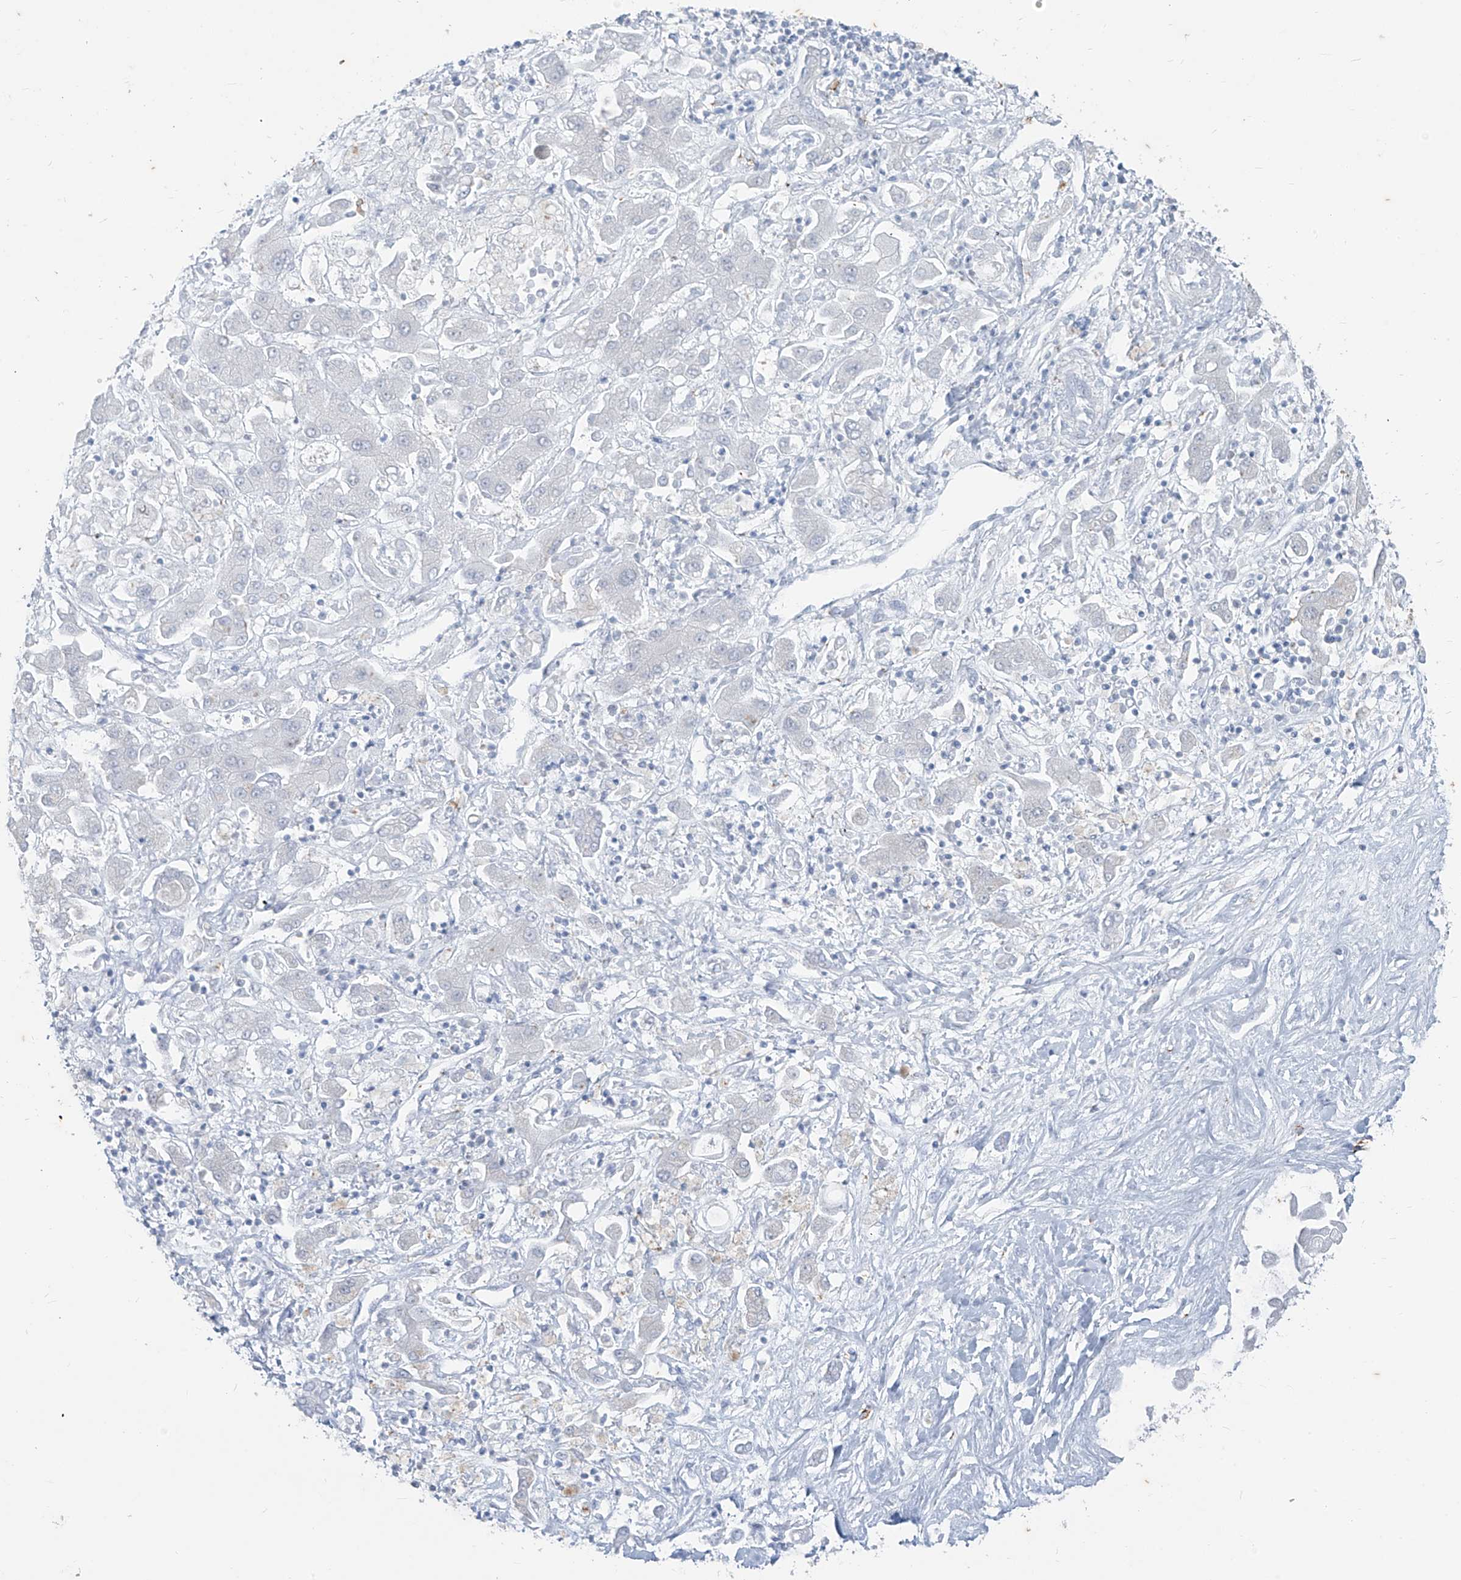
{"staining": {"intensity": "negative", "quantity": "none", "location": "none"}, "tissue": "liver cancer", "cell_type": "Tumor cells", "image_type": "cancer", "snomed": [{"axis": "morphology", "description": "Cholangiocarcinoma"}, {"axis": "topography", "description": "Liver"}], "caption": "The micrograph shows no significant expression in tumor cells of liver cholangiocarcinoma.", "gene": "CX3CR1", "patient": {"sex": "male", "age": 50}}